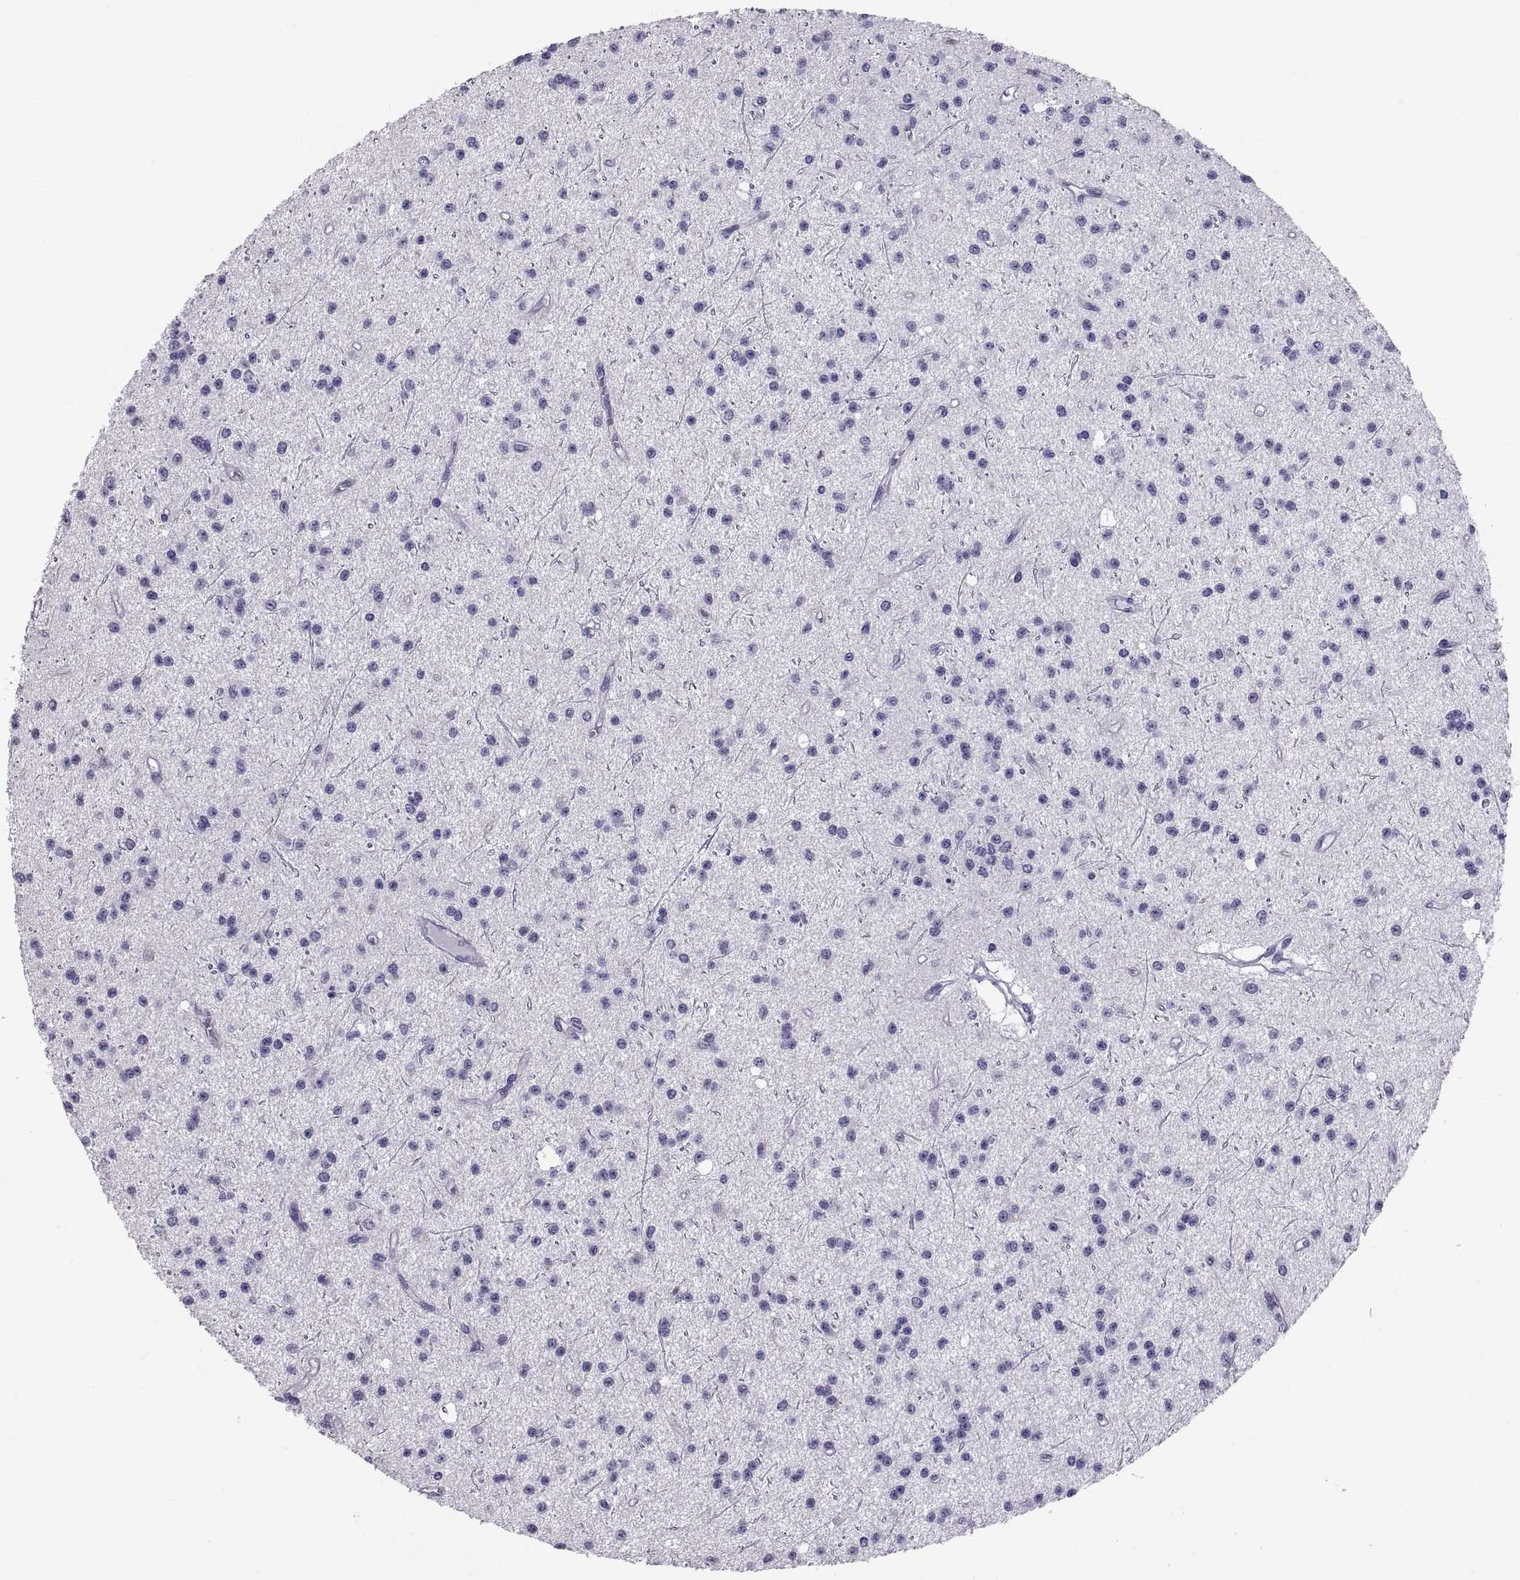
{"staining": {"intensity": "negative", "quantity": "none", "location": "none"}, "tissue": "glioma", "cell_type": "Tumor cells", "image_type": "cancer", "snomed": [{"axis": "morphology", "description": "Glioma, malignant, Low grade"}, {"axis": "topography", "description": "Brain"}], "caption": "The IHC histopathology image has no significant expression in tumor cells of malignant glioma (low-grade) tissue.", "gene": "RNASE12", "patient": {"sex": "male", "age": 27}}